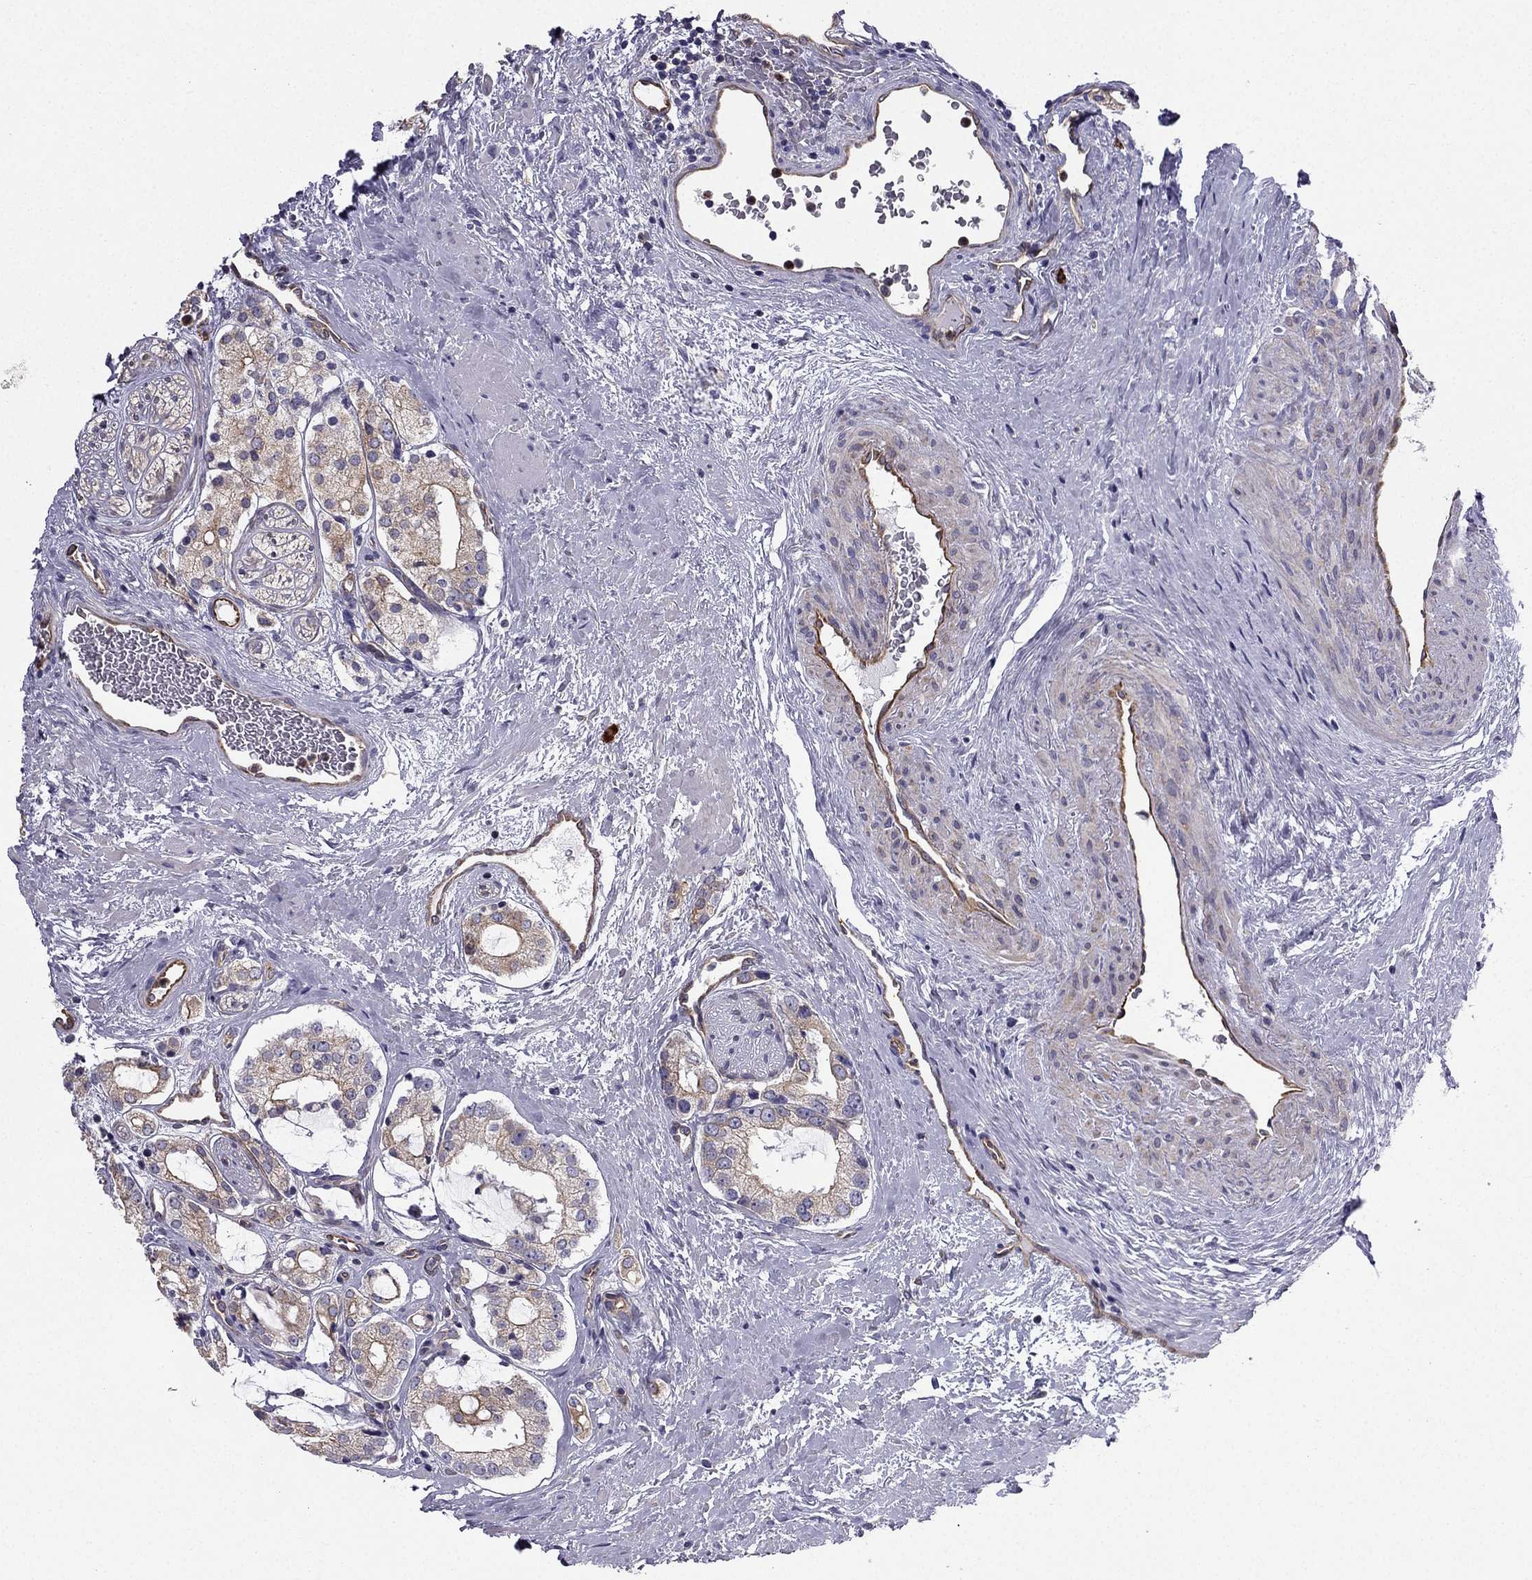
{"staining": {"intensity": "weak", "quantity": "25%-75%", "location": "cytoplasmic/membranous"}, "tissue": "prostate cancer", "cell_type": "Tumor cells", "image_type": "cancer", "snomed": [{"axis": "morphology", "description": "Adenocarcinoma, NOS"}, {"axis": "topography", "description": "Prostate"}], "caption": "Tumor cells exhibit low levels of weak cytoplasmic/membranous positivity in about 25%-75% of cells in human prostate cancer. The staining is performed using DAB (3,3'-diaminobenzidine) brown chromogen to label protein expression. The nuclei are counter-stained blue using hematoxylin.", "gene": "ENOX1", "patient": {"sex": "male", "age": 66}}